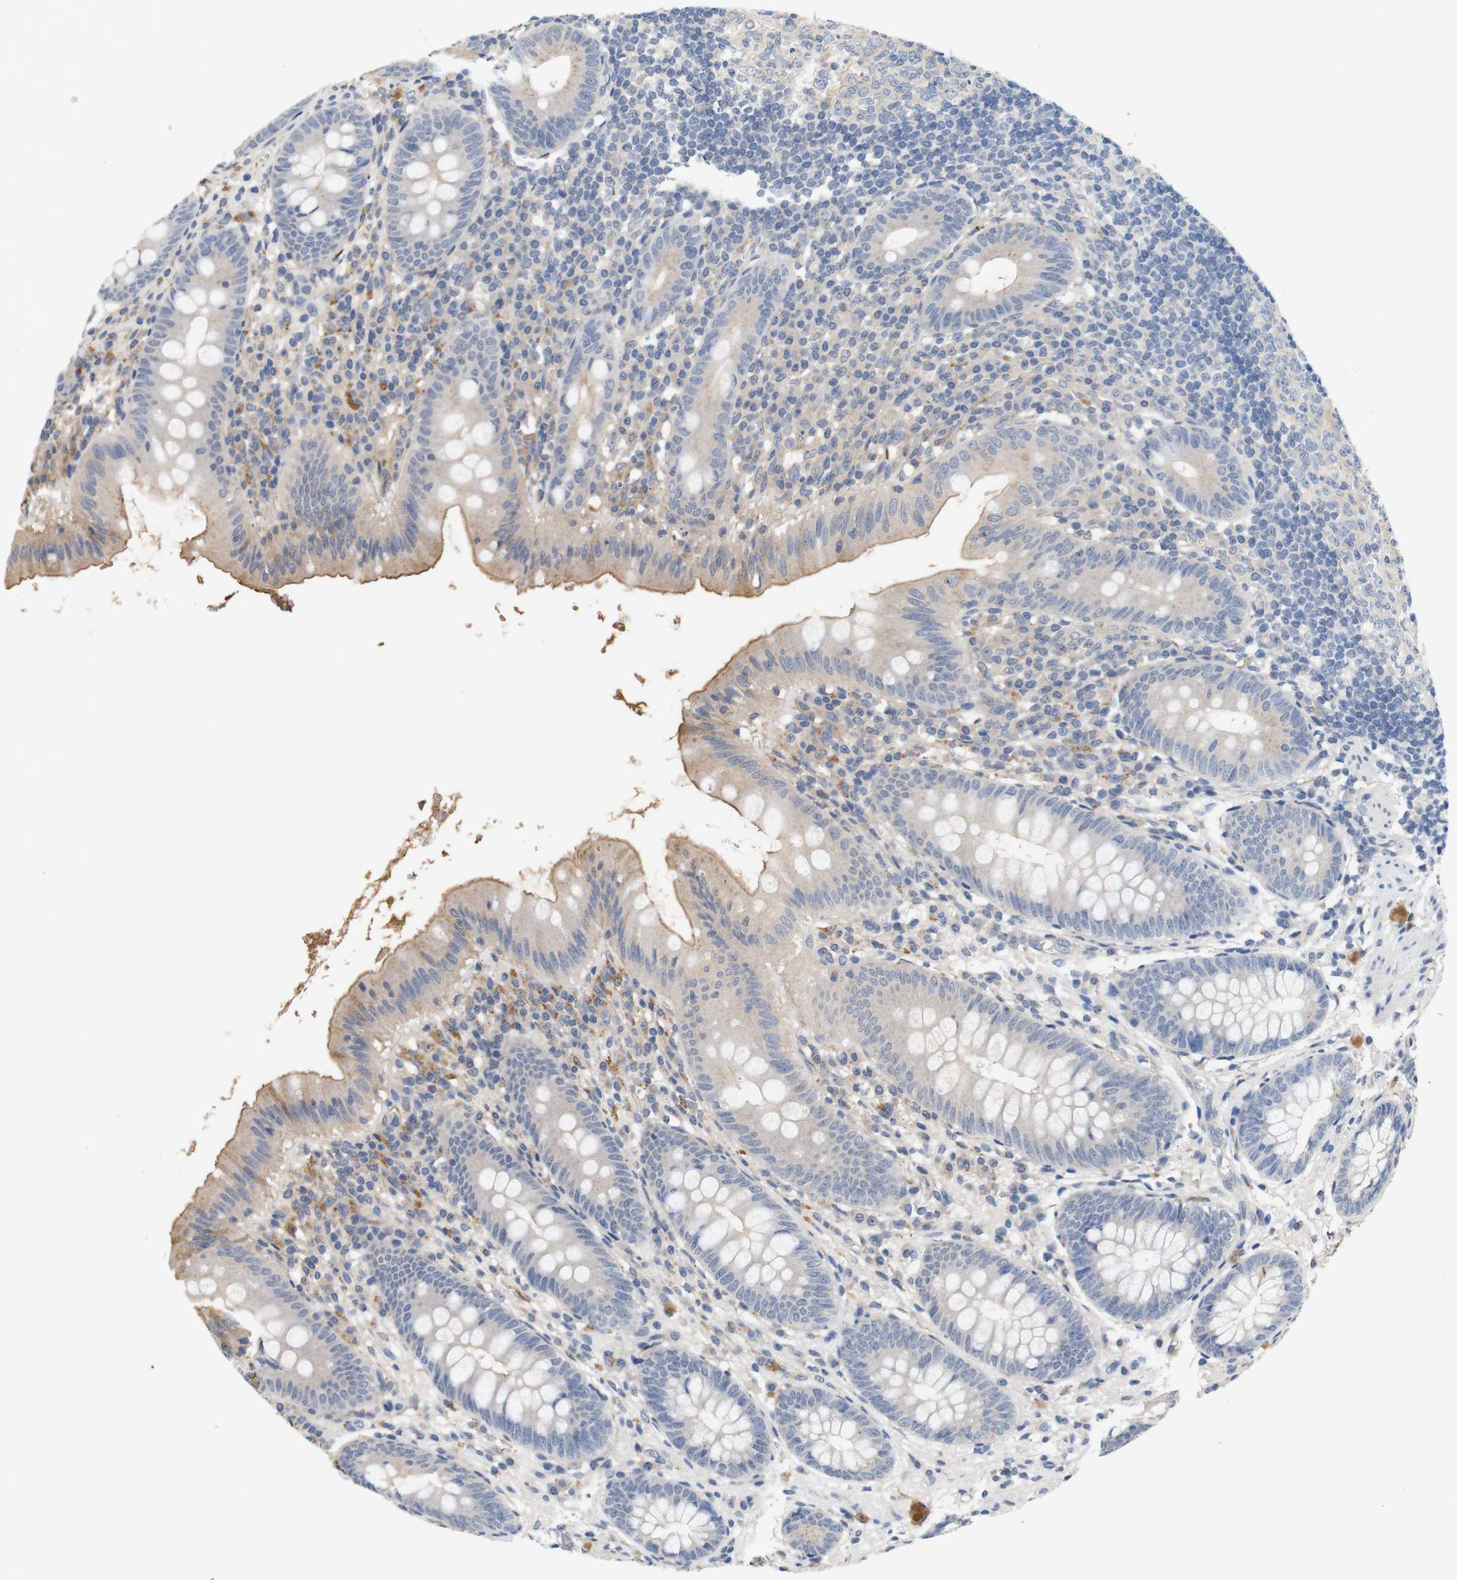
{"staining": {"intensity": "moderate", "quantity": "<25%", "location": "cytoplasmic/membranous"}, "tissue": "appendix", "cell_type": "Glandular cells", "image_type": "normal", "snomed": [{"axis": "morphology", "description": "Normal tissue, NOS"}, {"axis": "topography", "description": "Appendix"}], "caption": "Brown immunohistochemical staining in benign human appendix reveals moderate cytoplasmic/membranous staining in about <25% of glandular cells. The staining was performed using DAB to visualize the protein expression in brown, while the nuclei were stained in blue with hematoxylin (Magnification: 20x).", "gene": "ITGA5", "patient": {"sex": "male", "age": 56}}